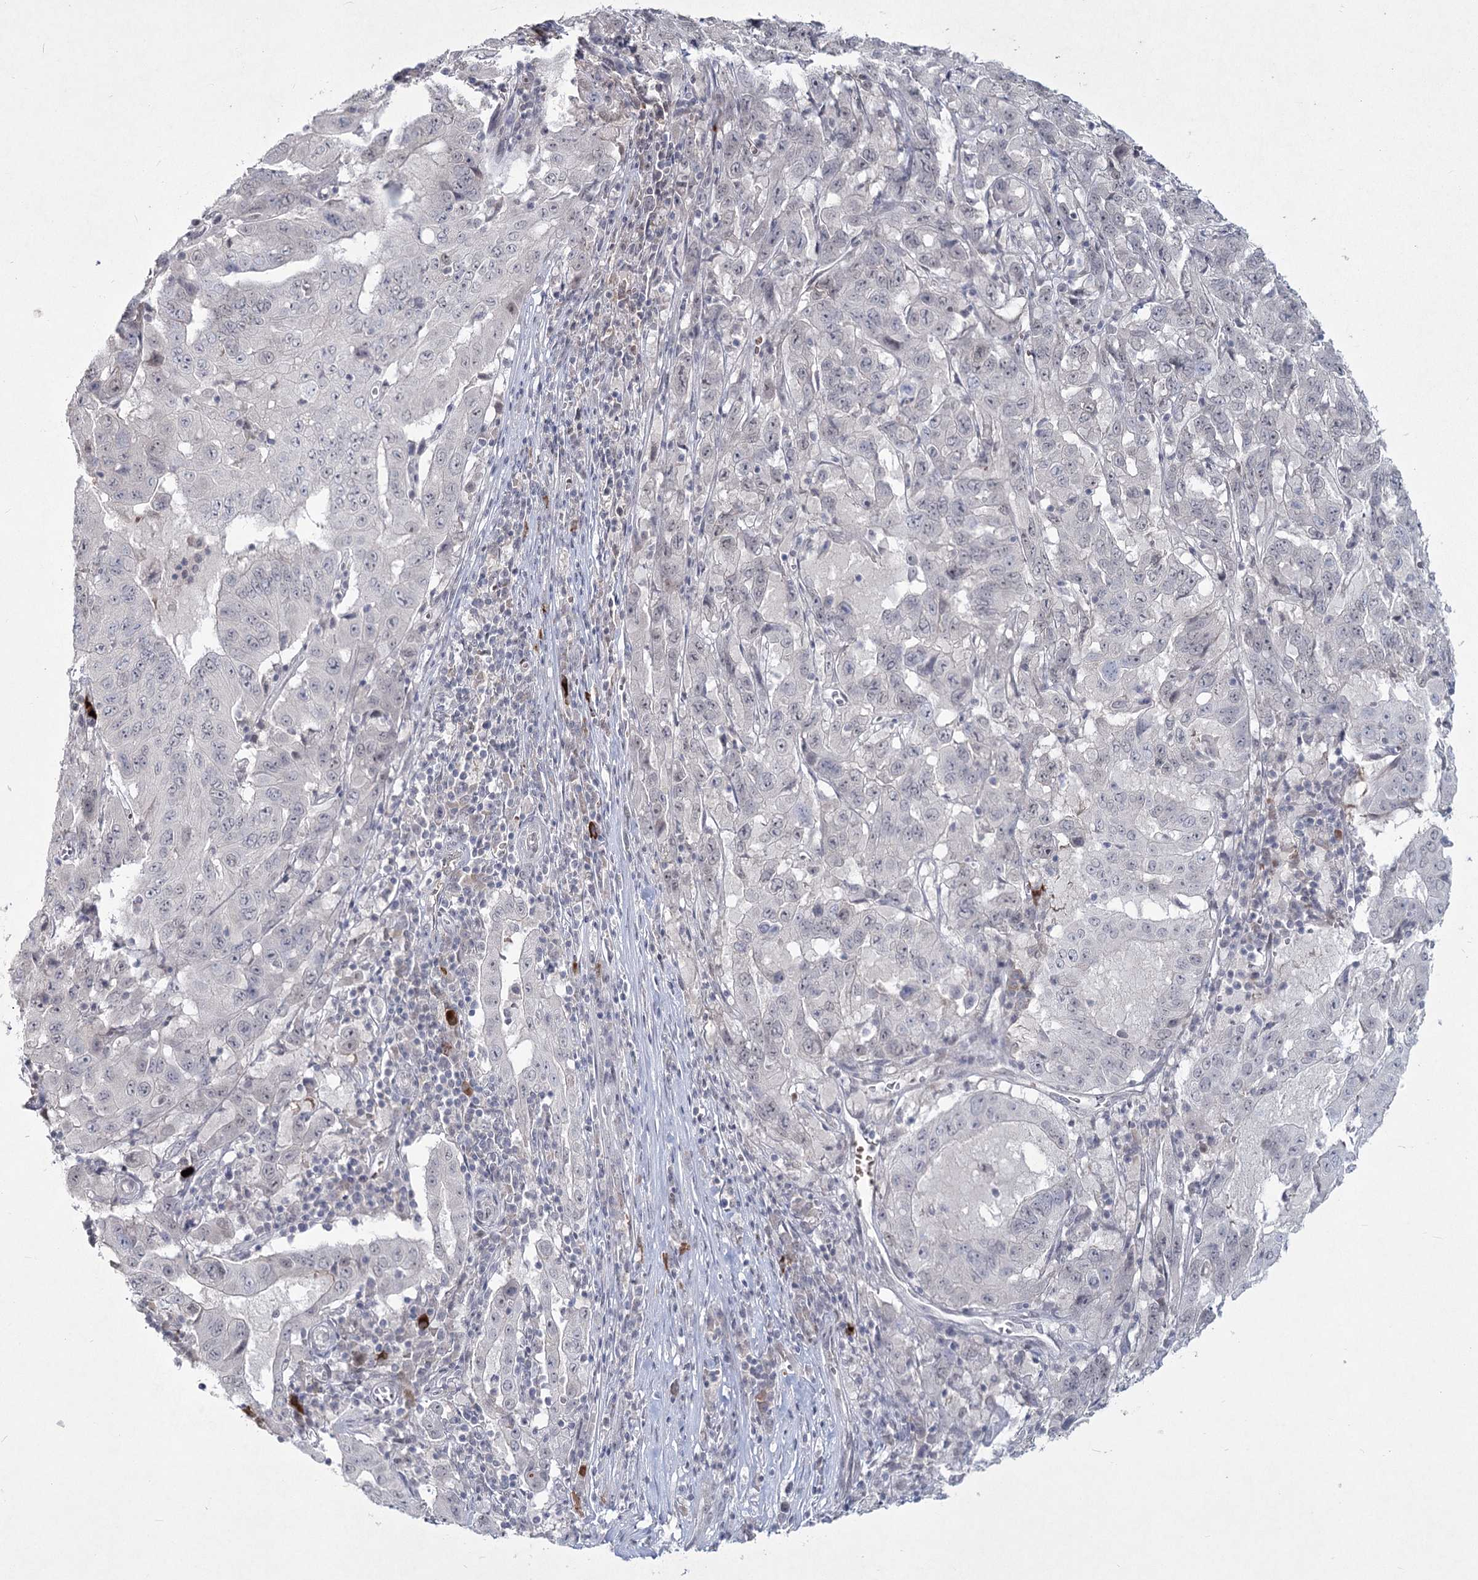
{"staining": {"intensity": "negative", "quantity": "none", "location": "none"}, "tissue": "pancreatic cancer", "cell_type": "Tumor cells", "image_type": "cancer", "snomed": [{"axis": "morphology", "description": "Adenocarcinoma, NOS"}, {"axis": "topography", "description": "Pancreas"}], "caption": "Protein analysis of pancreatic adenocarcinoma demonstrates no significant staining in tumor cells.", "gene": "LY6G5C", "patient": {"sex": "male", "age": 63}}